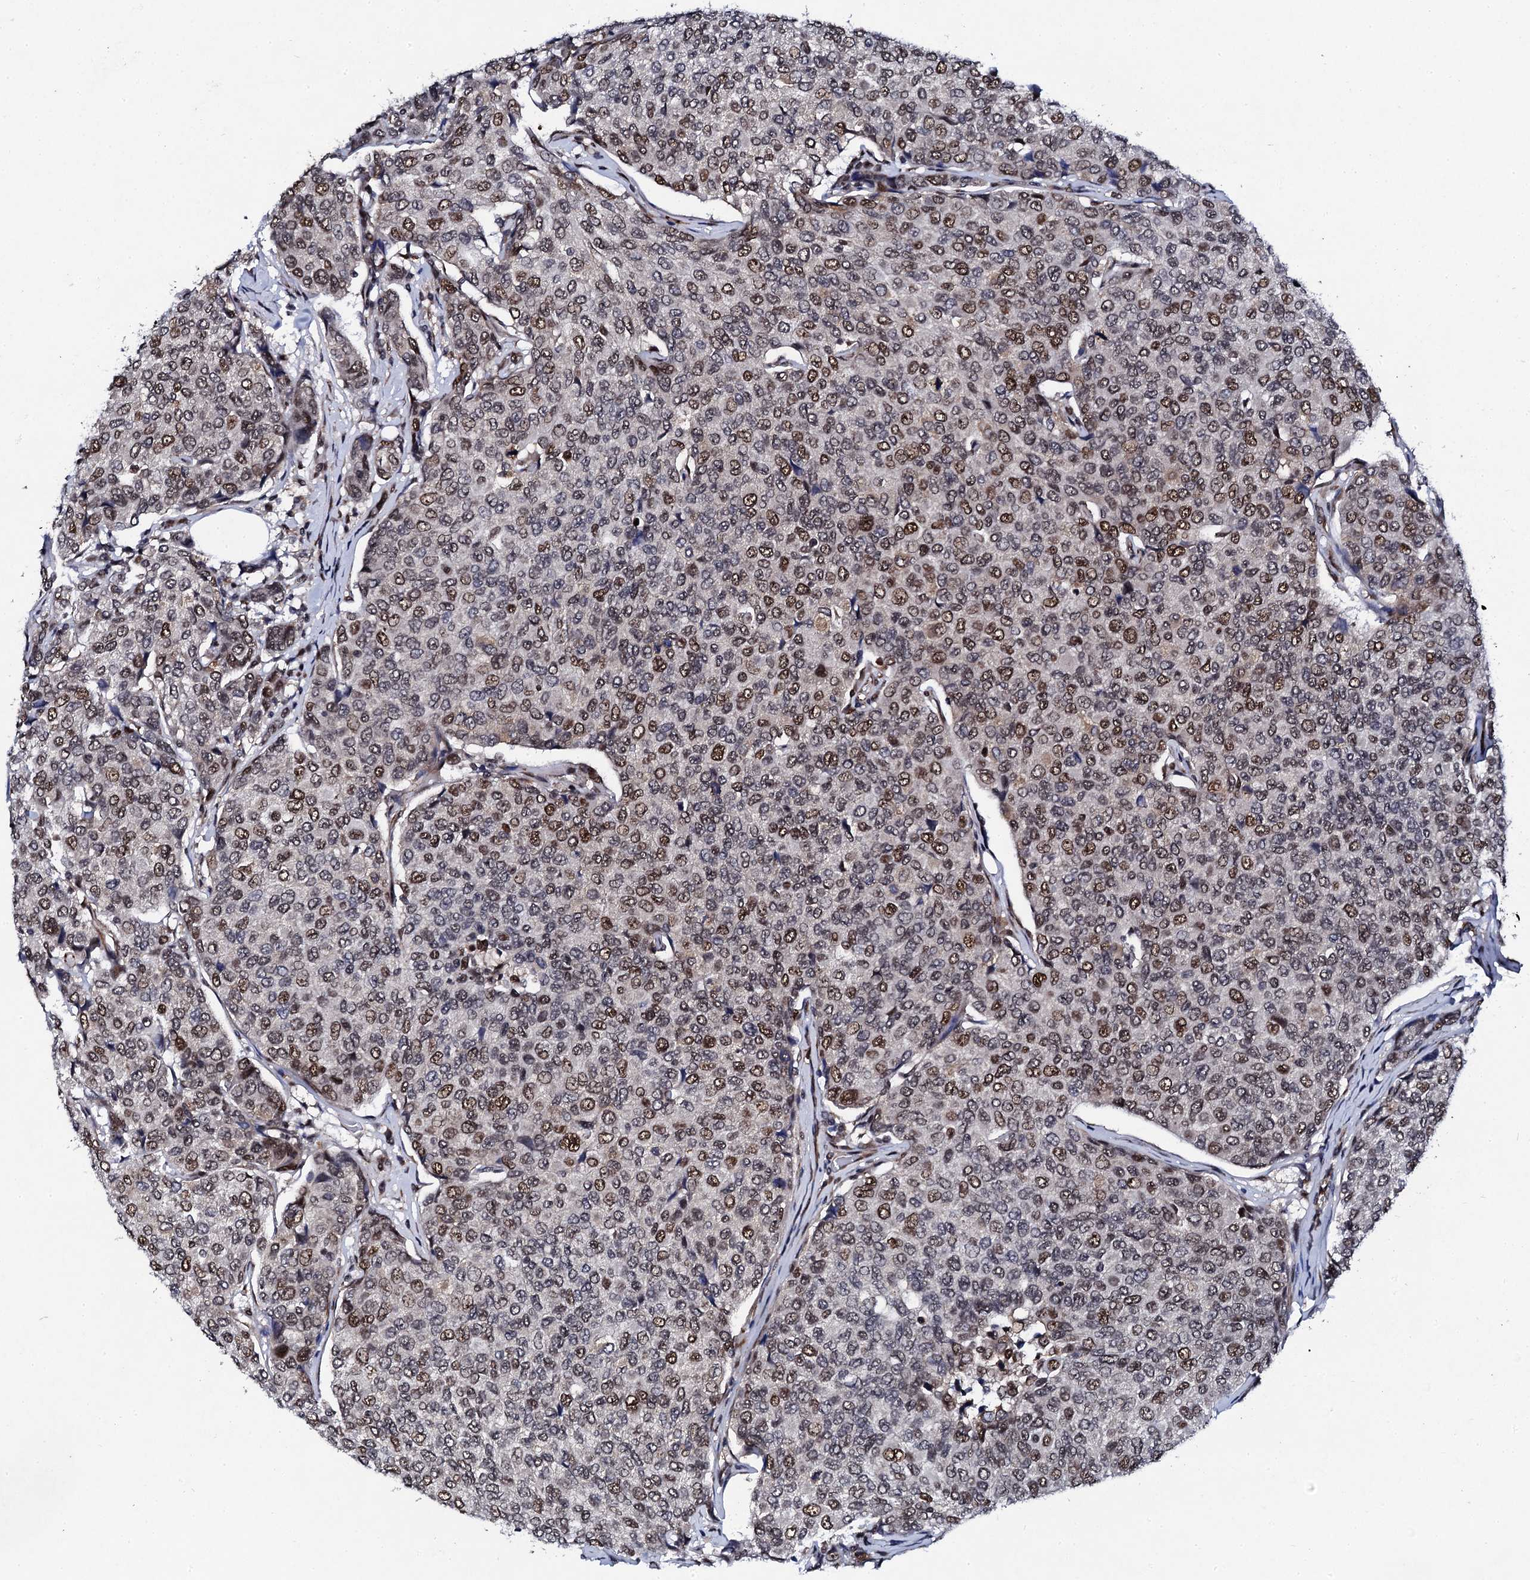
{"staining": {"intensity": "moderate", "quantity": "25%-75%", "location": "nuclear"}, "tissue": "breast cancer", "cell_type": "Tumor cells", "image_type": "cancer", "snomed": [{"axis": "morphology", "description": "Duct carcinoma"}, {"axis": "topography", "description": "Breast"}], "caption": "Immunohistochemistry (IHC) photomicrograph of neoplastic tissue: infiltrating ductal carcinoma (breast) stained using immunohistochemistry demonstrates medium levels of moderate protein expression localized specifically in the nuclear of tumor cells, appearing as a nuclear brown color.", "gene": "CSTF3", "patient": {"sex": "female", "age": 55}}